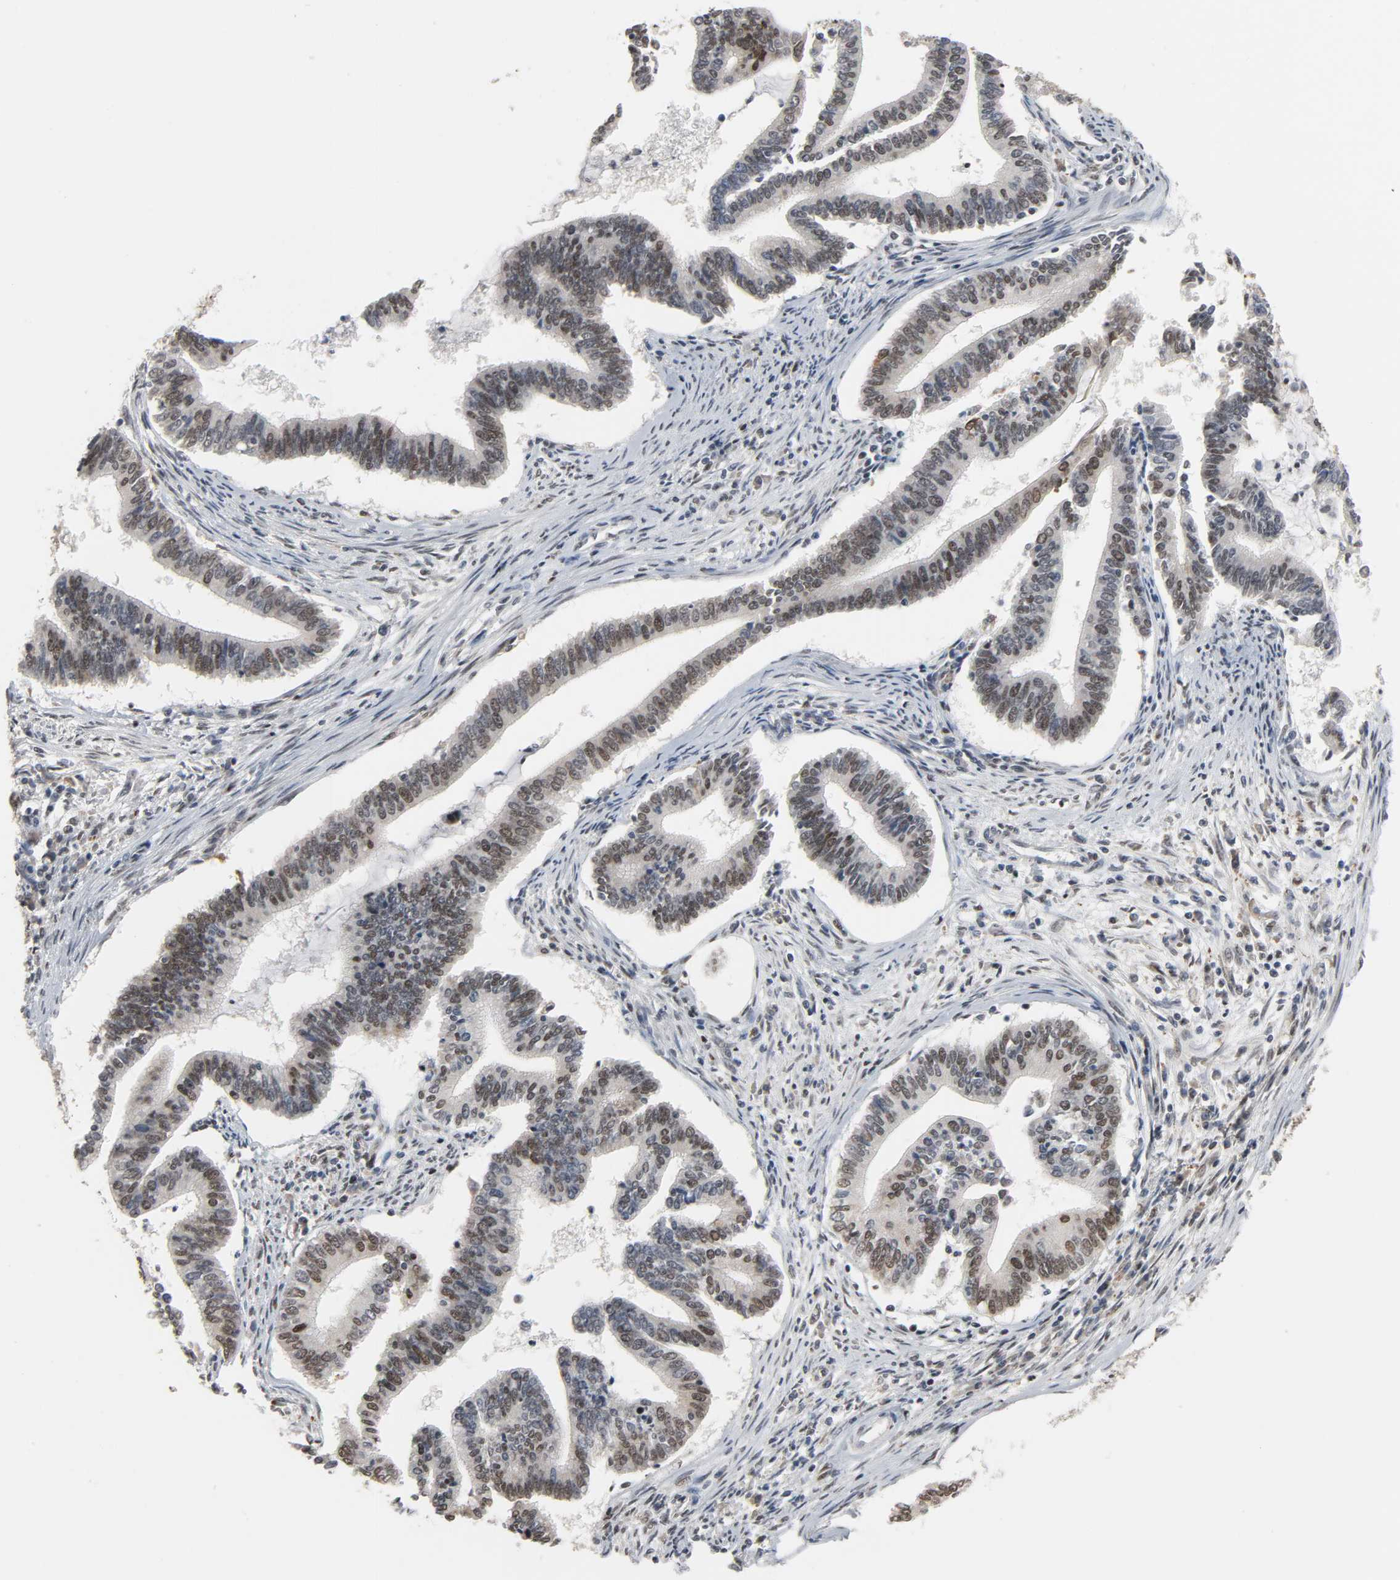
{"staining": {"intensity": "weak", "quantity": ">75%", "location": "nuclear"}, "tissue": "cervical cancer", "cell_type": "Tumor cells", "image_type": "cancer", "snomed": [{"axis": "morphology", "description": "Adenocarcinoma, NOS"}, {"axis": "topography", "description": "Cervix"}], "caption": "Cervical cancer stained for a protein (brown) shows weak nuclear positive positivity in approximately >75% of tumor cells.", "gene": "DAZAP1", "patient": {"sex": "female", "age": 36}}